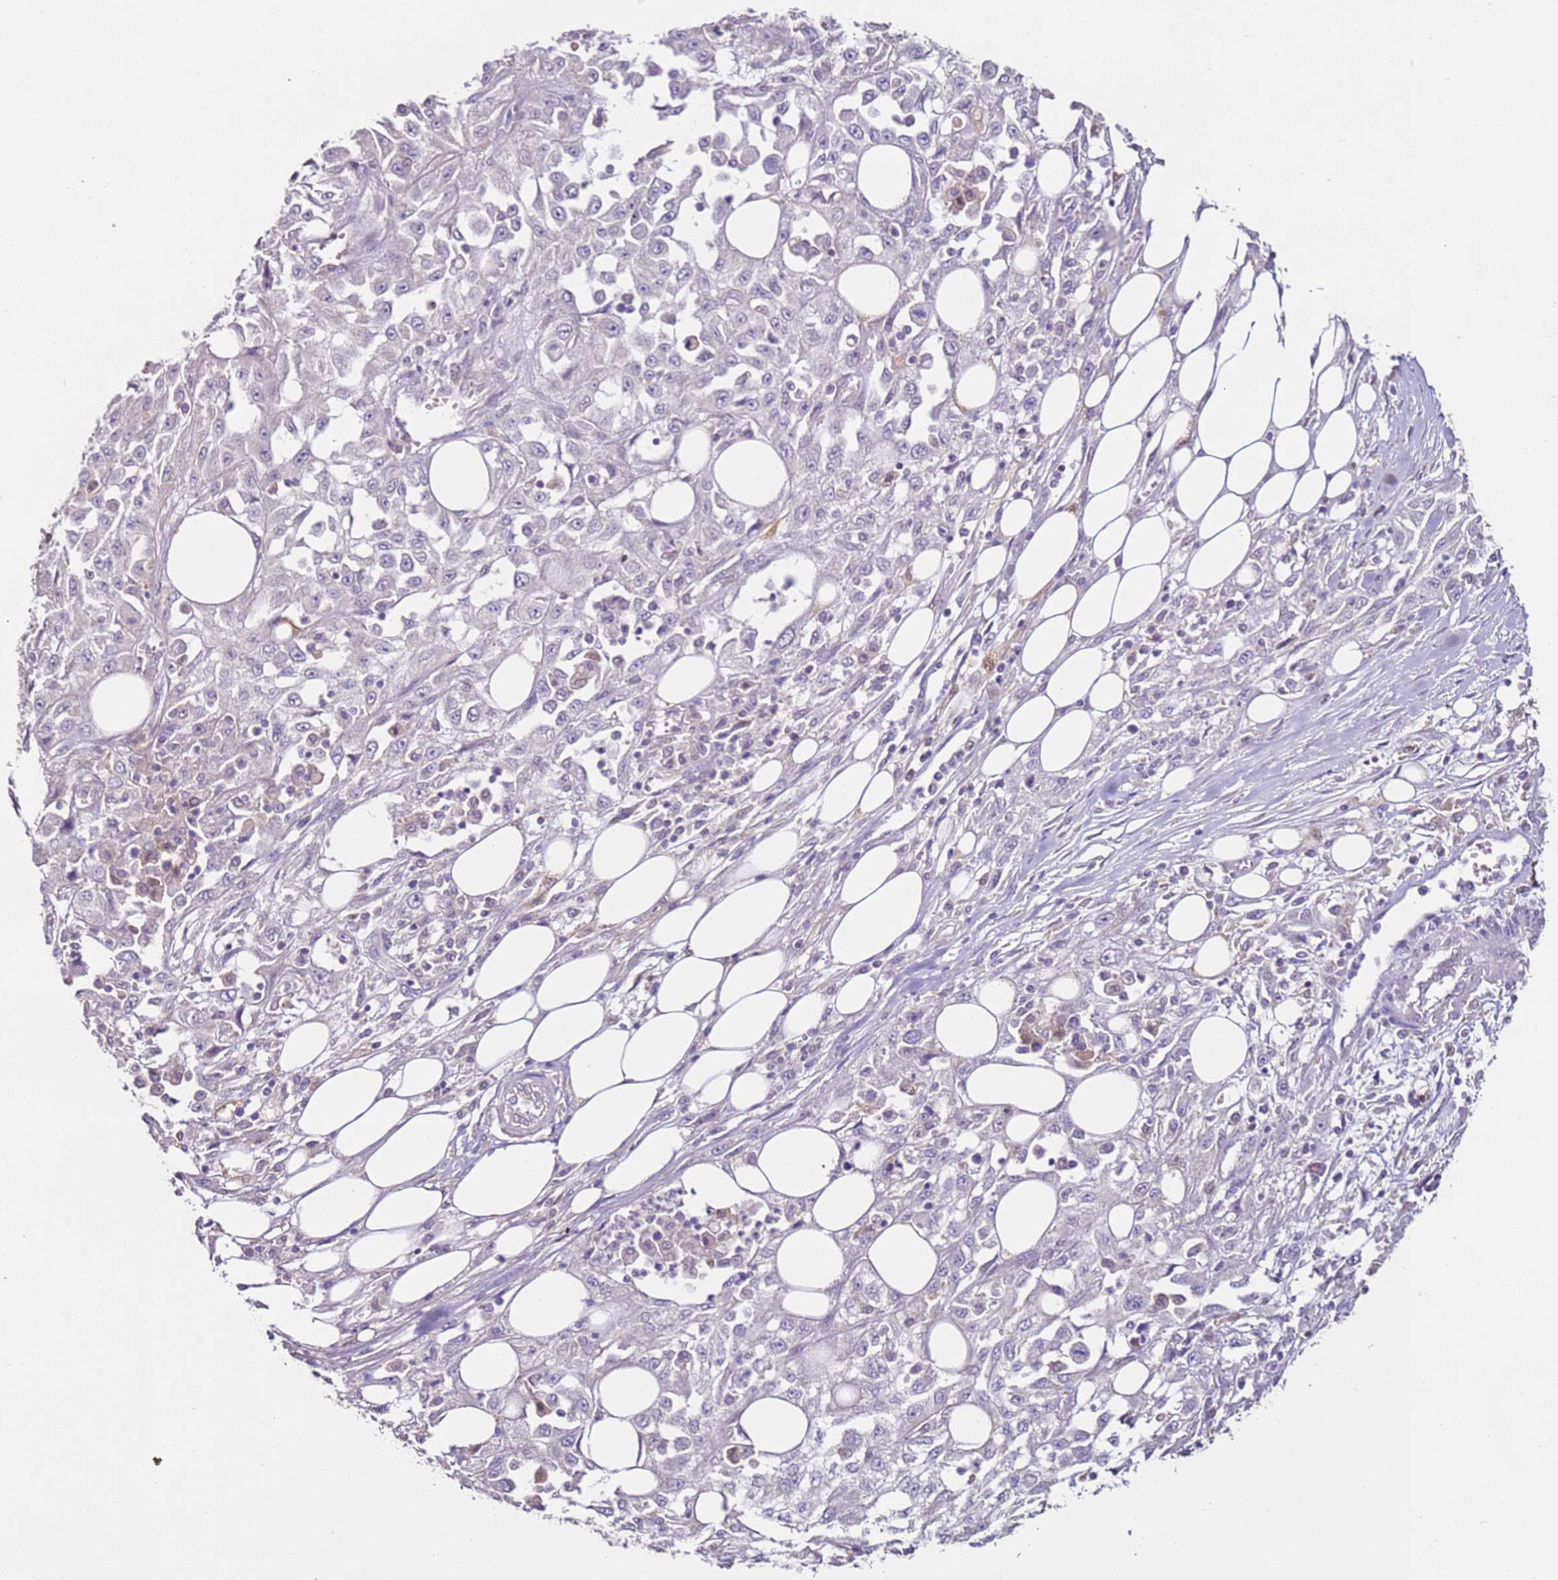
{"staining": {"intensity": "negative", "quantity": "none", "location": "none"}, "tissue": "skin cancer", "cell_type": "Tumor cells", "image_type": "cancer", "snomed": [{"axis": "morphology", "description": "Squamous cell carcinoma, NOS"}, {"axis": "morphology", "description": "Squamous cell carcinoma, metastatic, NOS"}, {"axis": "topography", "description": "Skin"}, {"axis": "topography", "description": "Lymph node"}], "caption": "Immunohistochemistry histopathology image of neoplastic tissue: skin cancer (squamous cell carcinoma) stained with DAB (3,3'-diaminobenzidine) demonstrates no significant protein staining in tumor cells. (Stains: DAB IHC with hematoxylin counter stain, Microscopy: brightfield microscopy at high magnification).", "gene": "MDH1", "patient": {"sex": "male", "age": 75}}